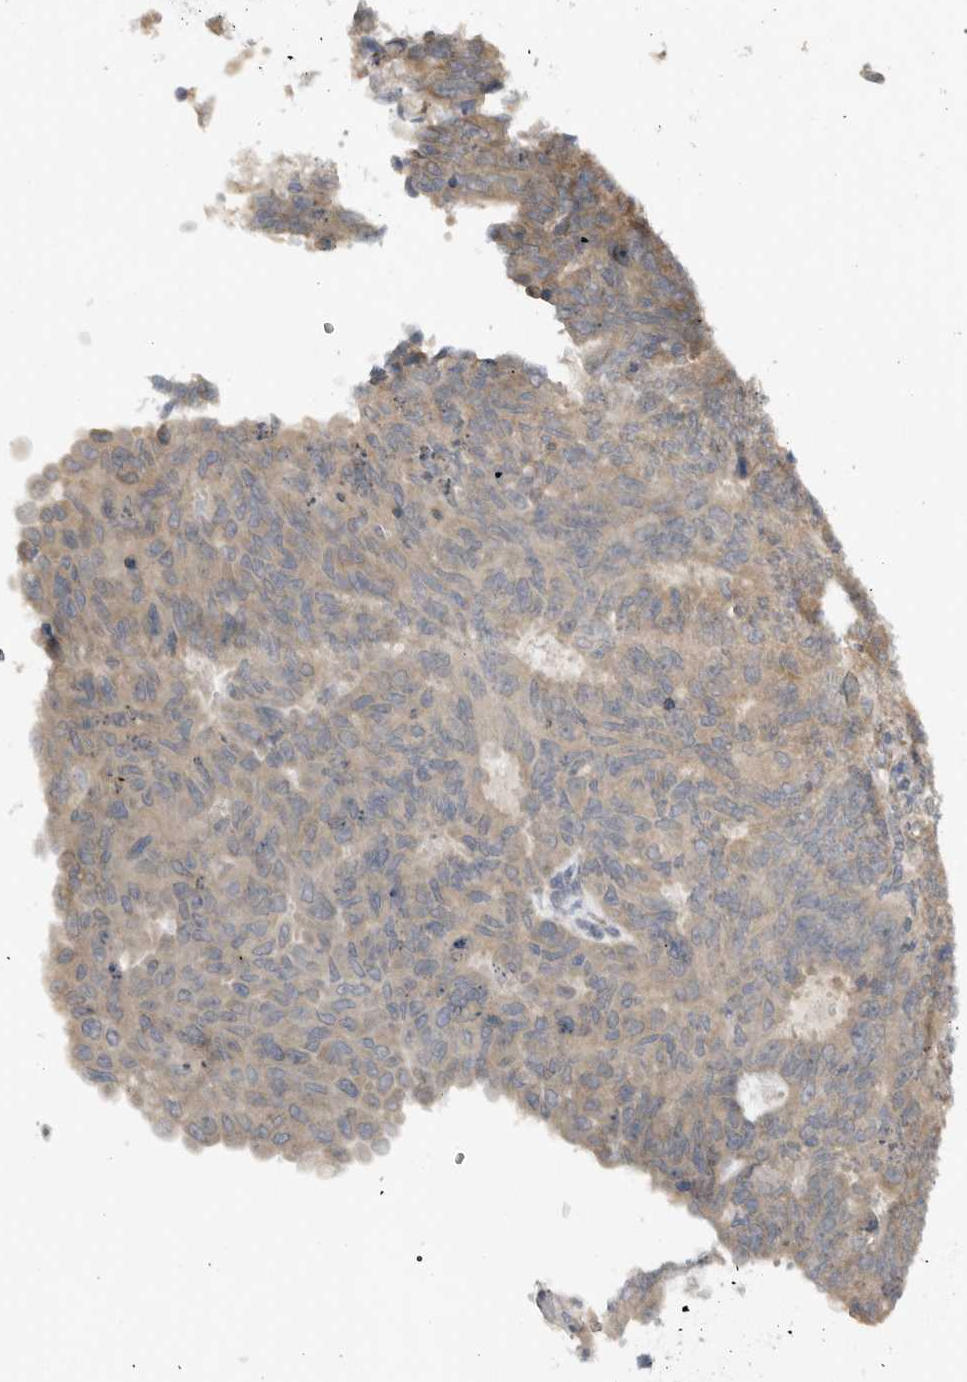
{"staining": {"intensity": "weak", "quantity": ">75%", "location": "cytoplasmic/membranous"}, "tissue": "endometrial cancer", "cell_type": "Tumor cells", "image_type": "cancer", "snomed": [{"axis": "morphology", "description": "Adenocarcinoma, NOS"}, {"axis": "topography", "description": "Endometrium"}], "caption": "The immunohistochemical stain labels weak cytoplasmic/membranous expression in tumor cells of endometrial adenocarcinoma tissue.", "gene": "AASDHPPT", "patient": {"sex": "female", "age": 32}}